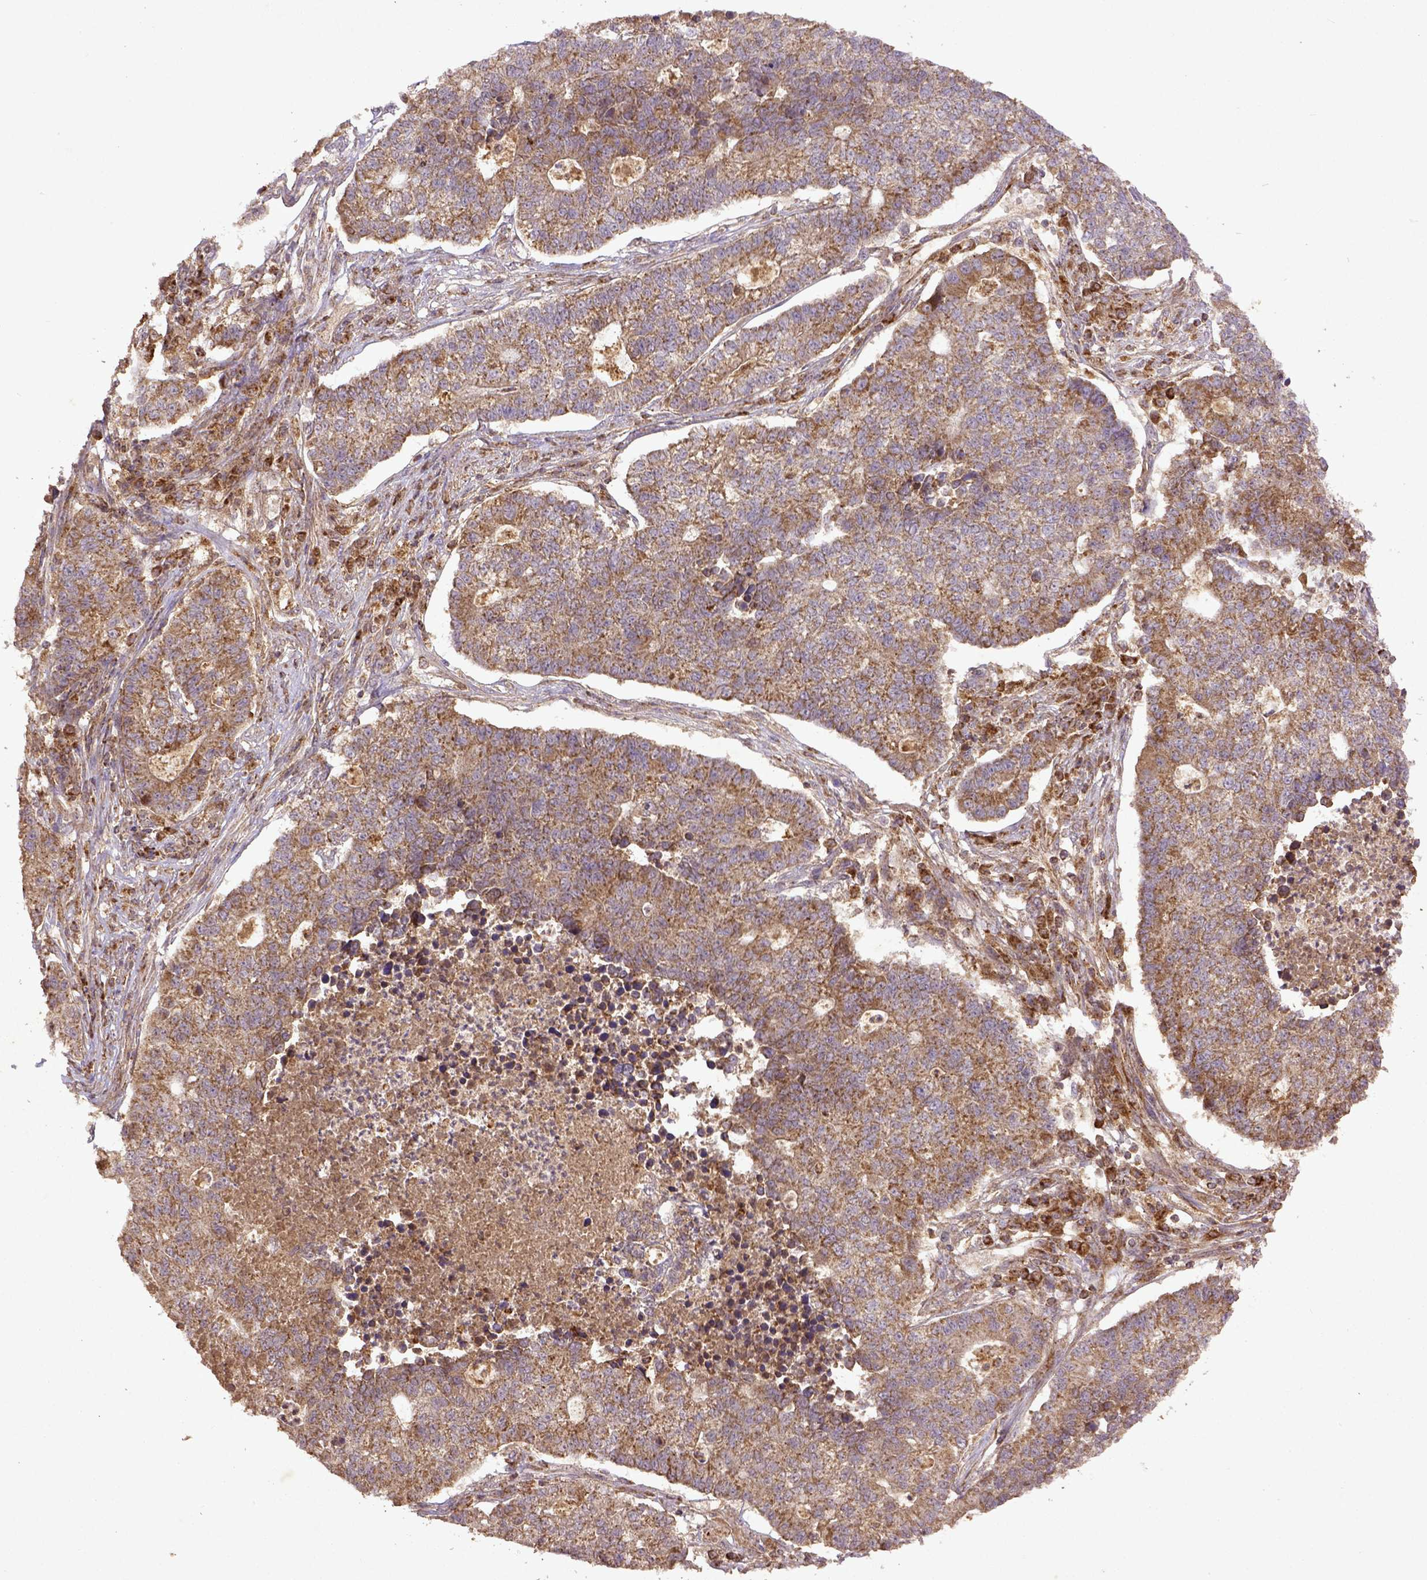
{"staining": {"intensity": "moderate", "quantity": ">75%", "location": "cytoplasmic/membranous"}, "tissue": "lung cancer", "cell_type": "Tumor cells", "image_type": "cancer", "snomed": [{"axis": "morphology", "description": "Adenocarcinoma, NOS"}, {"axis": "topography", "description": "Lung"}], "caption": "This image reveals immunohistochemistry staining of lung adenocarcinoma, with medium moderate cytoplasmic/membranous positivity in about >75% of tumor cells.", "gene": "MT-CO1", "patient": {"sex": "male", "age": 57}}